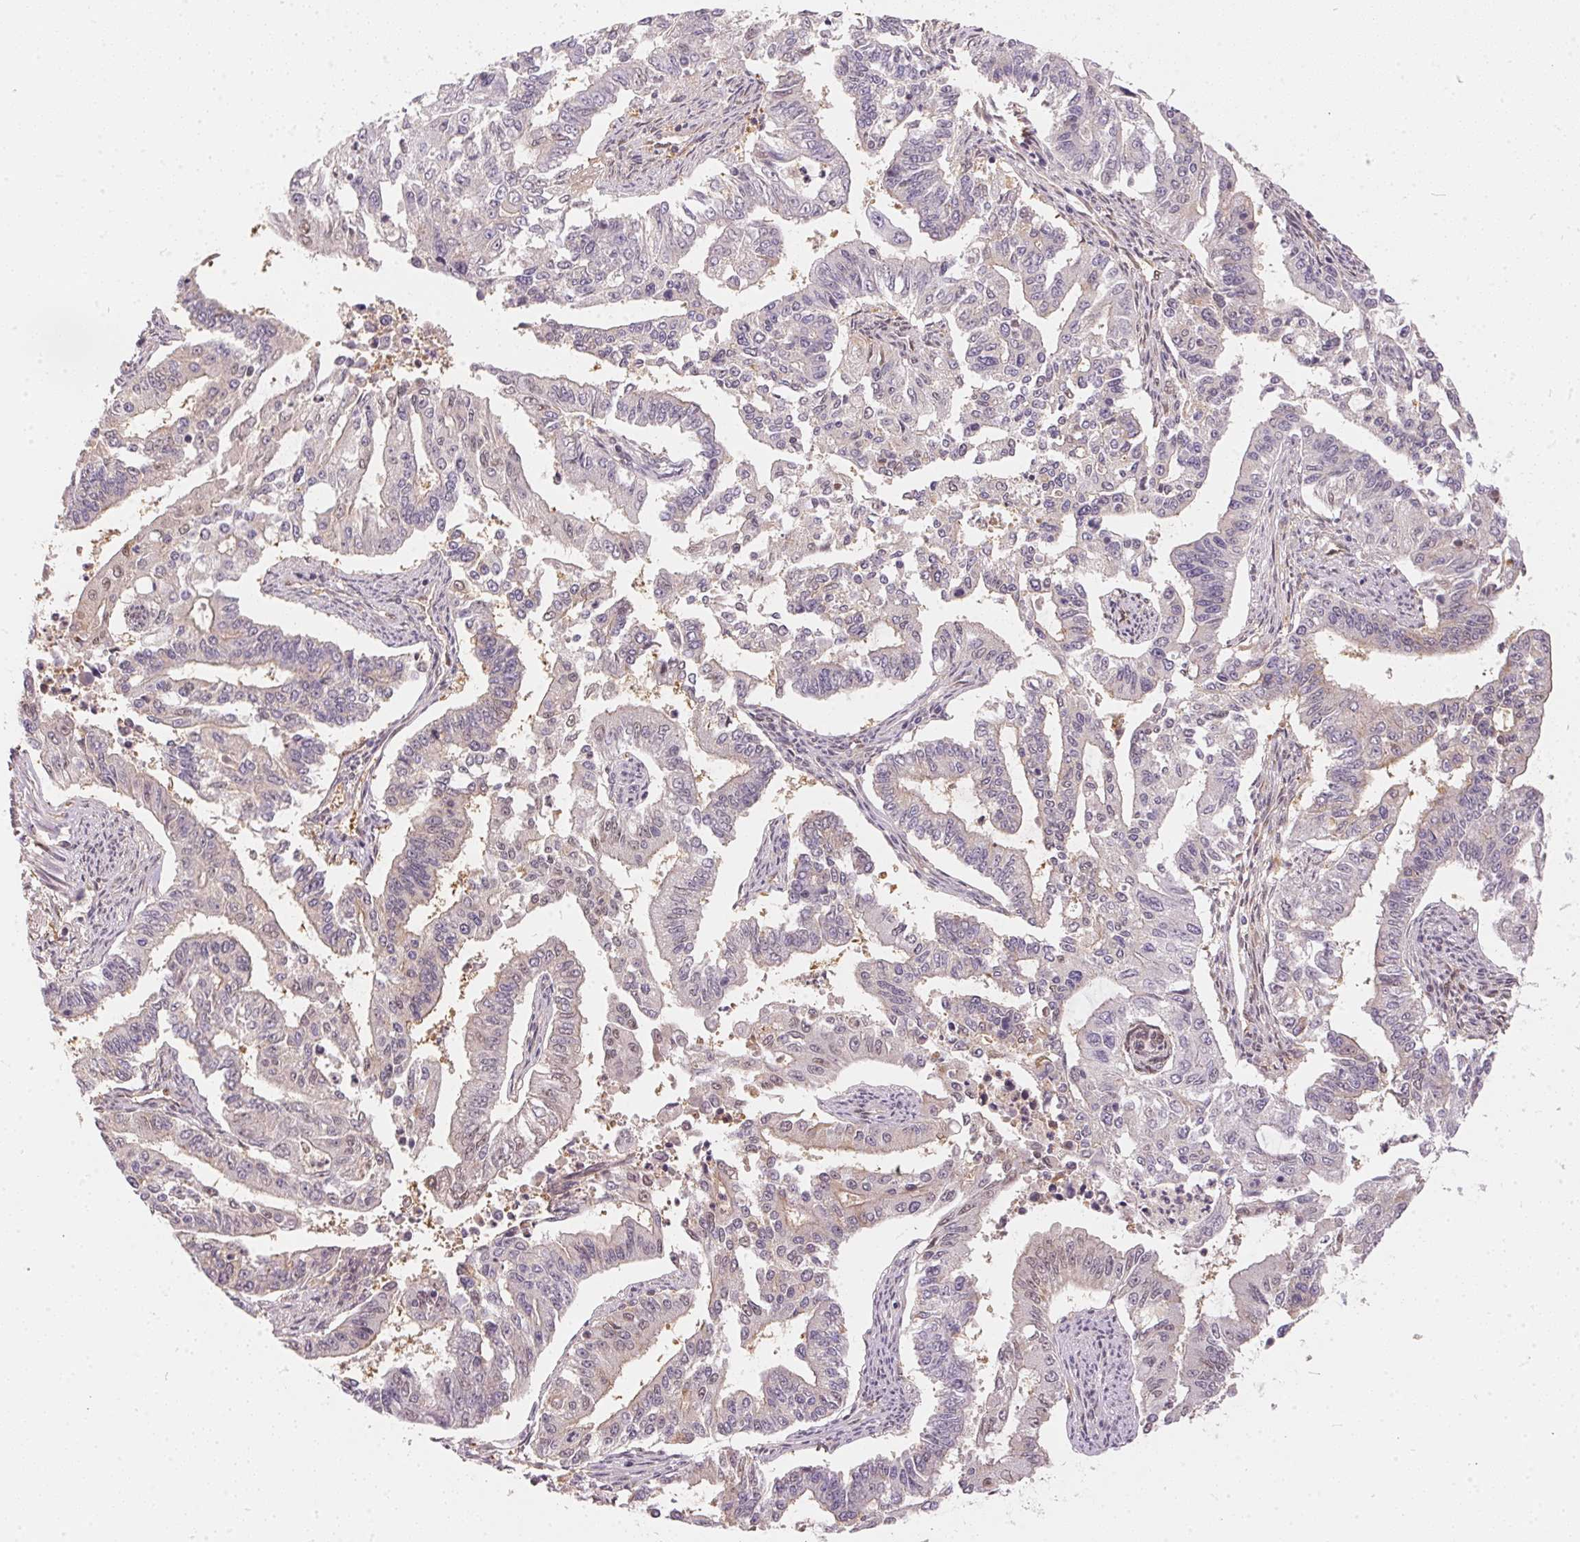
{"staining": {"intensity": "negative", "quantity": "none", "location": "none"}, "tissue": "endometrial cancer", "cell_type": "Tumor cells", "image_type": "cancer", "snomed": [{"axis": "morphology", "description": "Adenocarcinoma, NOS"}, {"axis": "topography", "description": "Uterus"}], "caption": "IHC of adenocarcinoma (endometrial) demonstrates no staining in tumor cells.", "gene": "BLMH", "patient": {"sex": "female", "age": 59}}